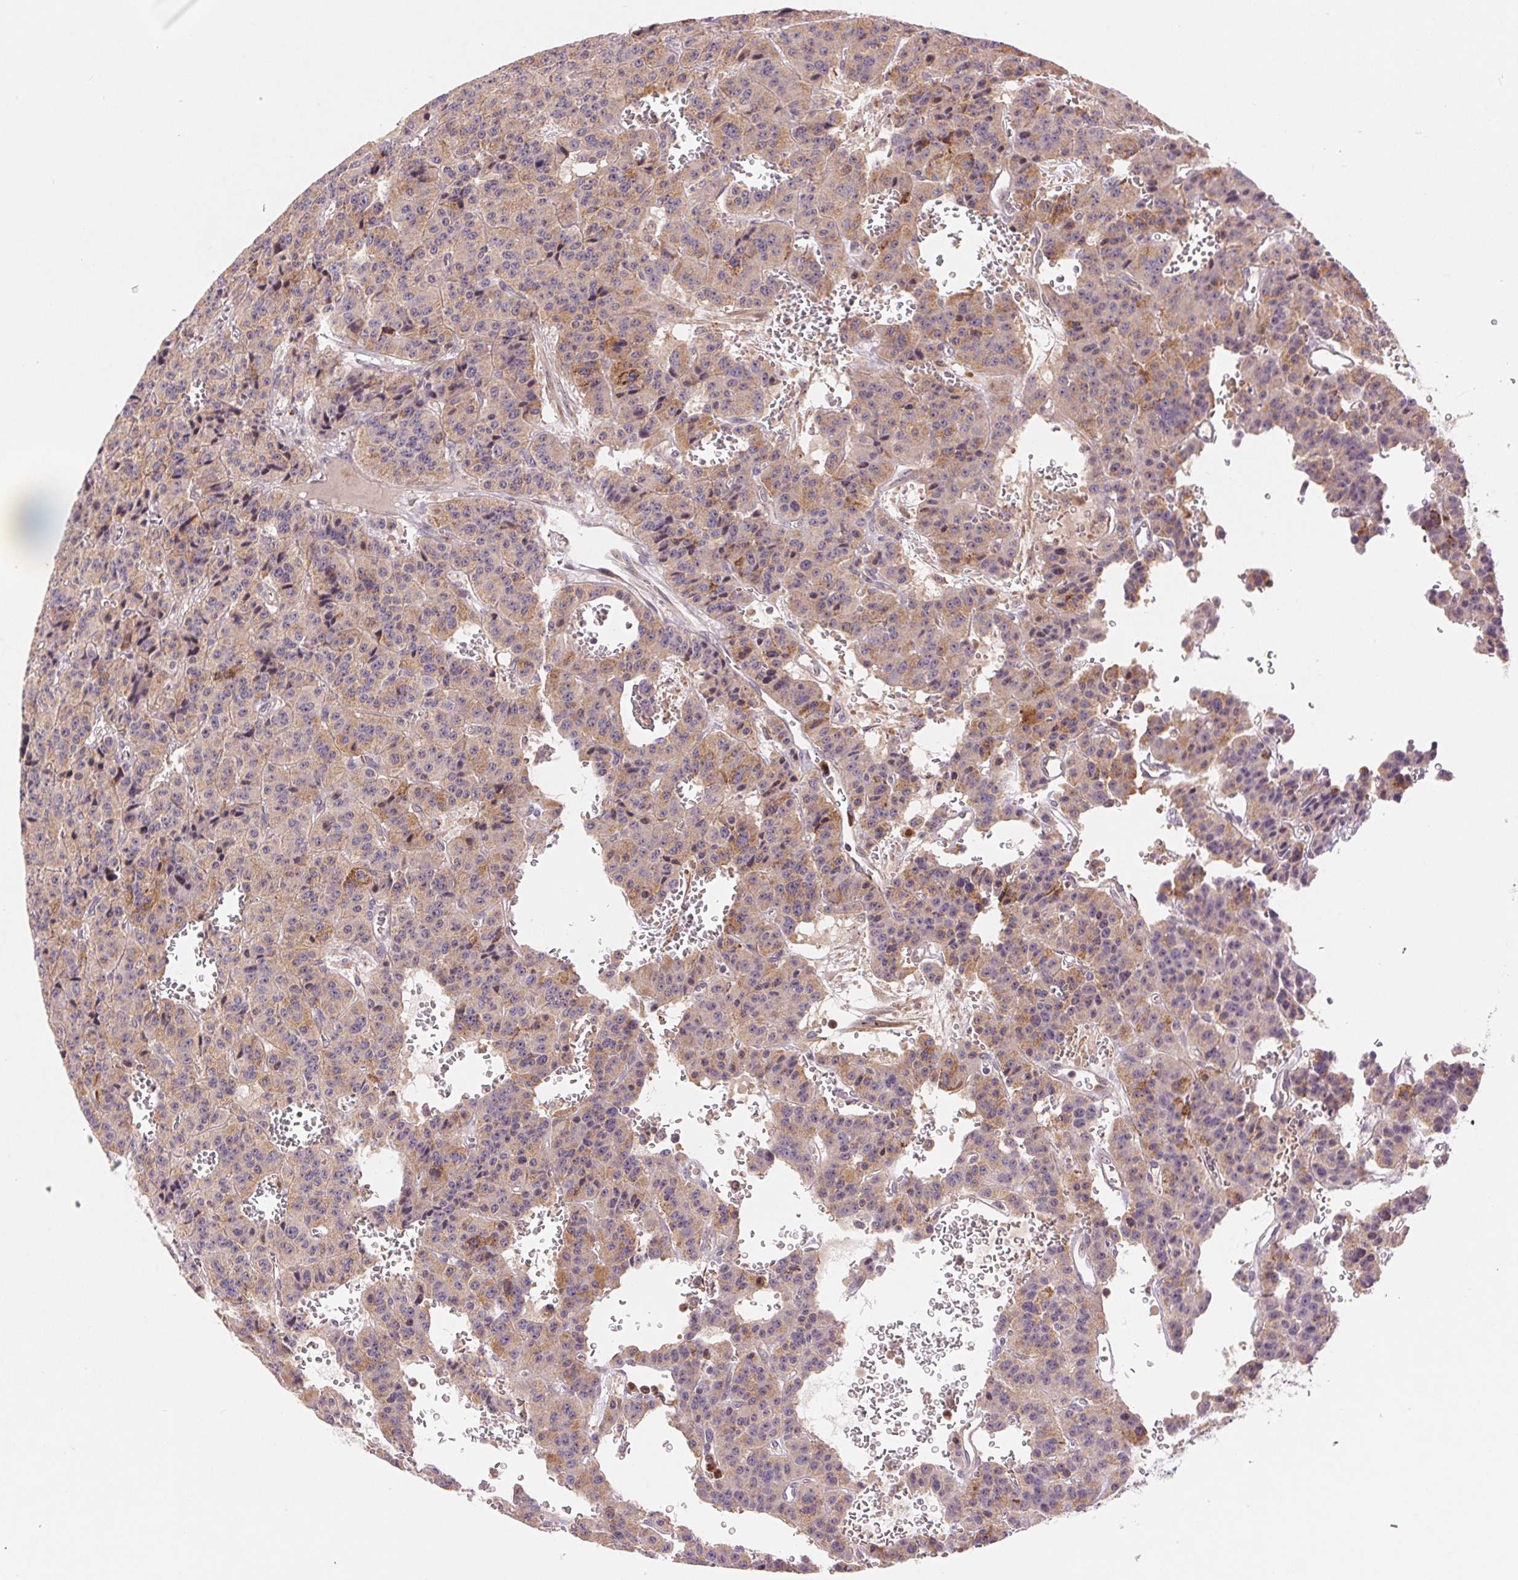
{"staining": {"intensity": "weak", "quantity": "25%-75%", "location": "cytoplasmic/membranous"}, "tissue": "carcinoid", "cell_type": "Tumor cells", "image_type": "cancer", "snomed": [{"axis": "morphology", "description": "Carcinoid, malignant, NOS"}, {"axis": "topography", "description": "Lung"}], "caption": "Tumor cells display low levels of weak cytoplasmic/membranous expression in about 25%-75% of cells in carcinoid.", "gene": "RANBP3L", "patient": {"sex": "female", "age": 71}}